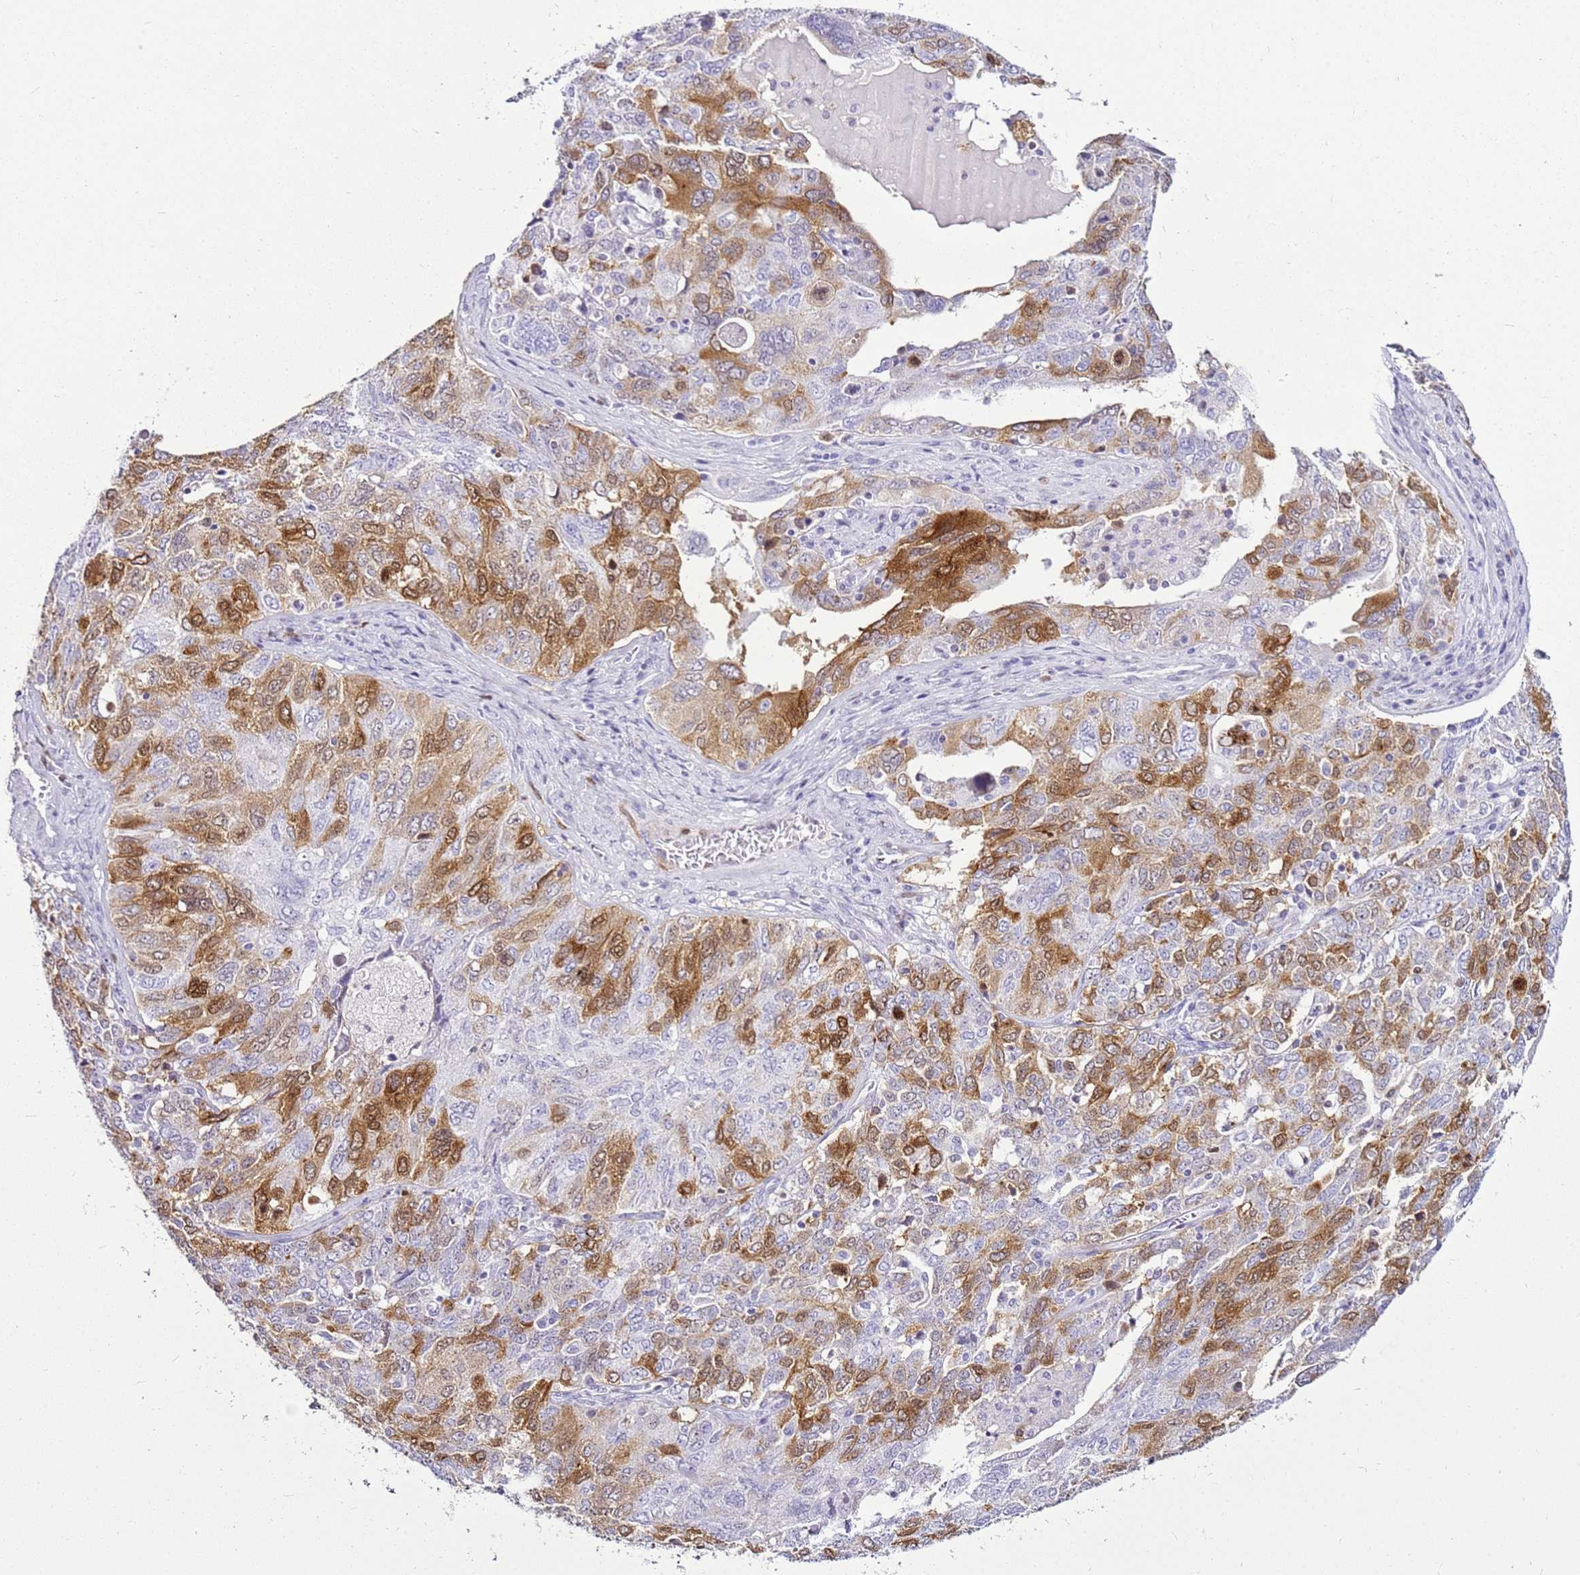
{"staining": {"intensity": "moderate", "quantity": "25%-75%", "location": "cytoplasmic/membranous,nuclear"}, "tissue": "ovarian cancer", "cell_type": "Tumor cells", "image_type": "cancer", "snomed": [{"axis": "morphology", "description": "Carcinoma, endometroid"}, {"axis": "topography", "description": "Ovary"}], "caption": "About 25%-75% of tumor cells in endometroid carcinoma (ovarian) reveal moderate cytoplasmic/membranous and nuclear protein staining as visualized by brown immunohistochemical staining.", "gene": "SPC25", "patient": {"sex": "female", "age": 62}}